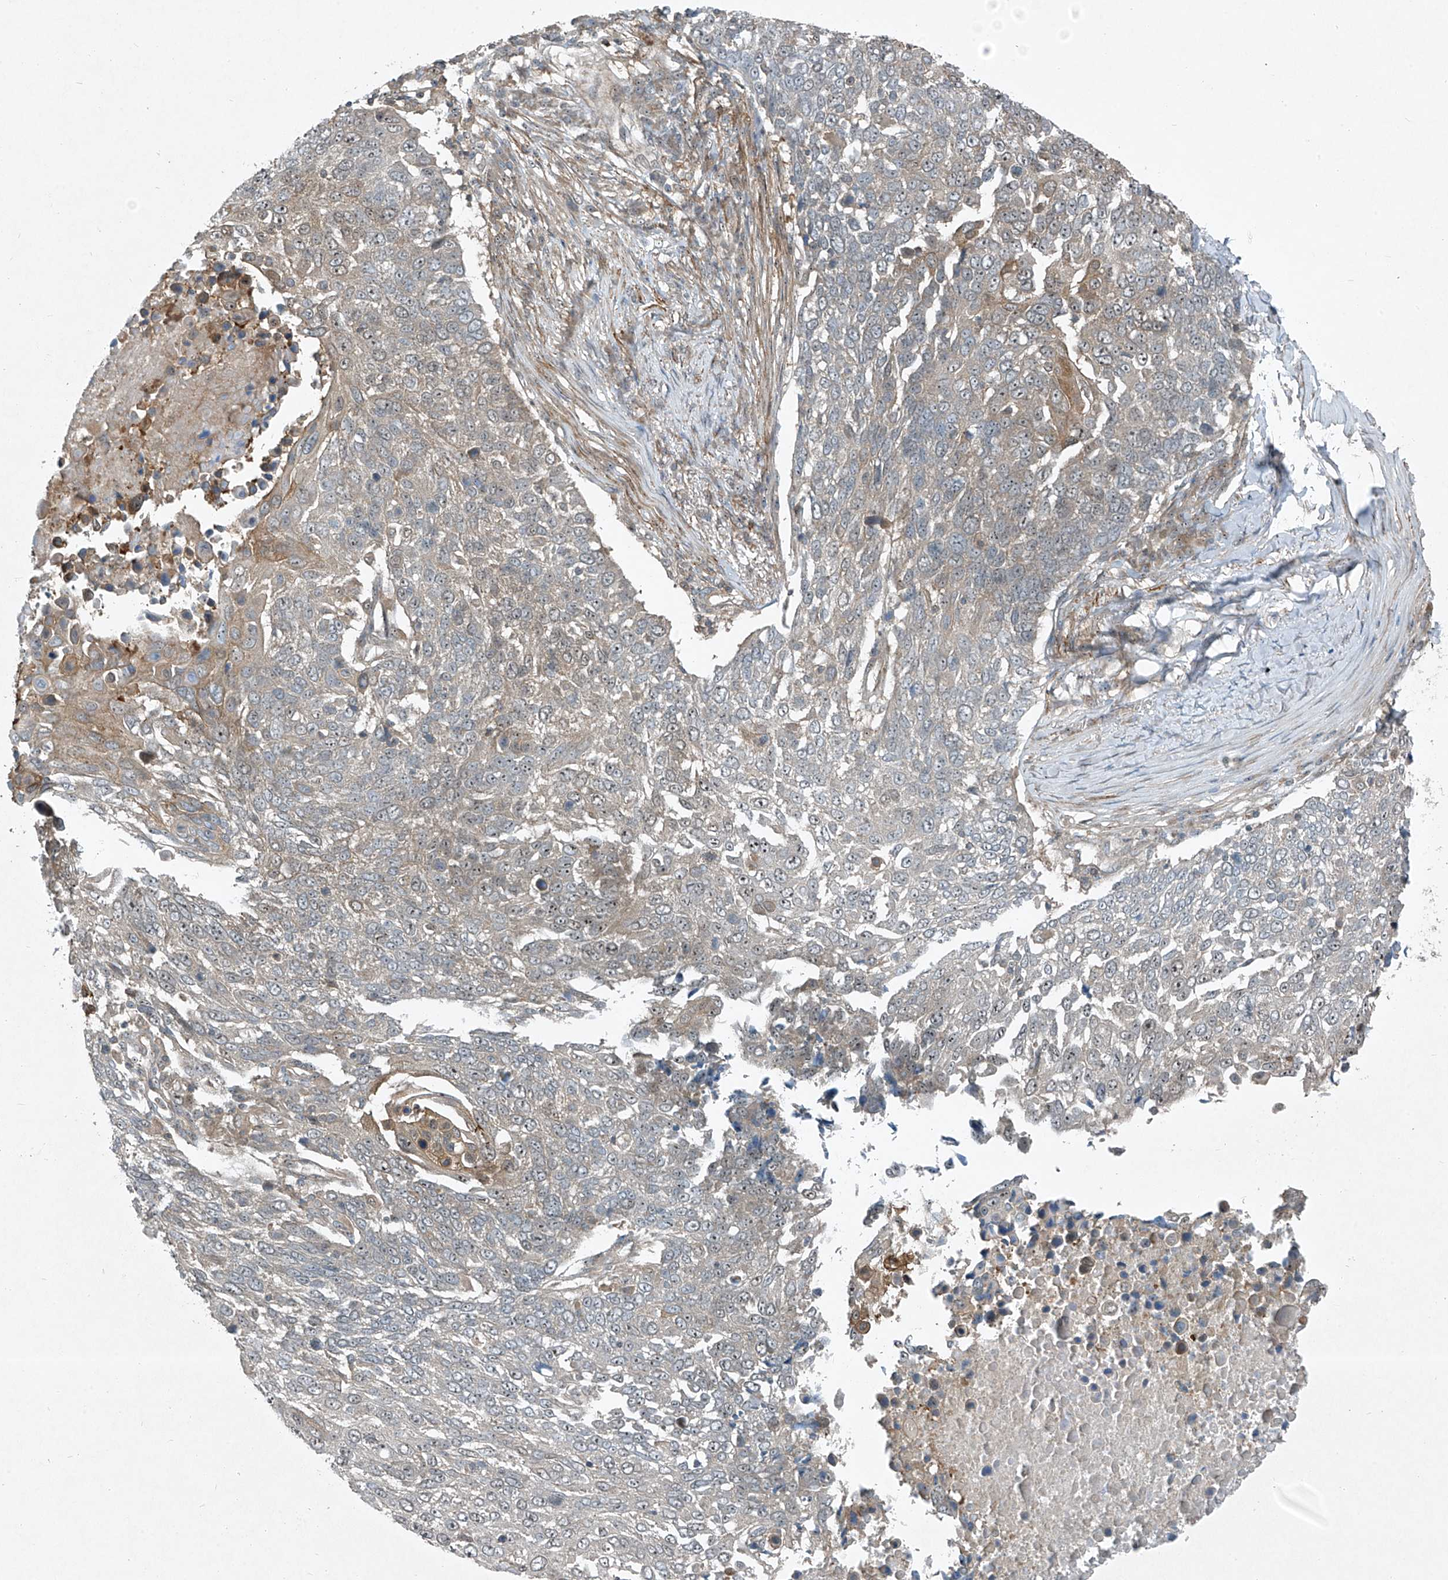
{"staining": {"intensity": "negative", "quantity": "none", "location": "none"}, "tissue": "lung cancer", "cell_type": "Tumor cells", "image_type": "cancer", "snomed": [{"axis": "morphology", "description": "Squamous cell carcinoma, NOS"}, {"axis": "topography", "description": "Lung"}], "caption": "Protein analysis of lung squamous cell carcinoma displays no significant expression in tumor cells.", "gene": "PPCS", "patient": {"sex": "male", "age": 66}}